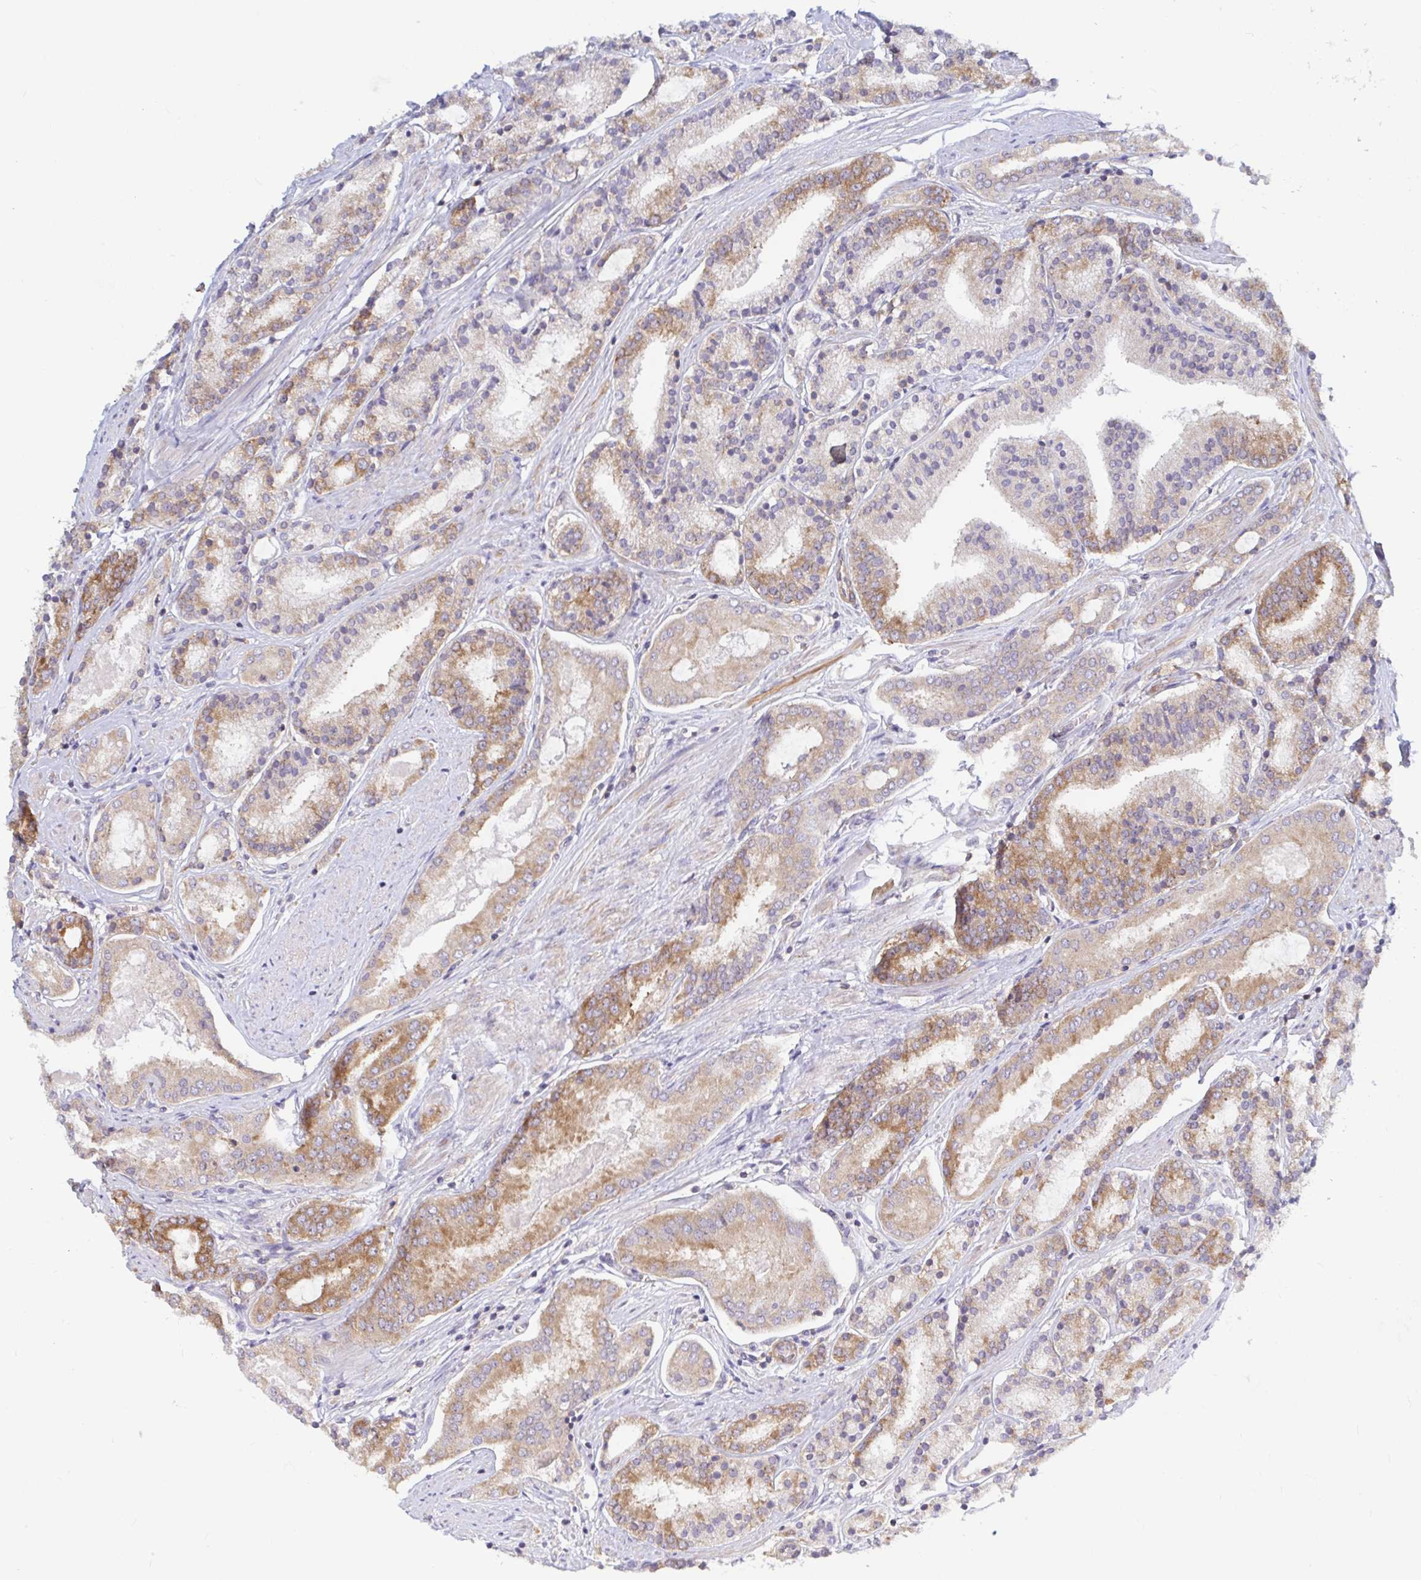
{"staining": {"intensity": "moderate", "quantity": ">75%", "location": "cytoplasmic/membranous"}, "tissue": "prostate cancer", "cell_type": "Tumor cells", "image_type": "cancer", "snomed": [{"axis": "morphology", "description": "Adenocarcinoma, High grade"}, {"axis": "topography", "description": "Prostate"}], "caption": "Immunohistochemistry (IHC) (DAB) staining of prostate adenocarcinoma (high-grade) displays moderate cytoplasmic/membranous protein expression in about >75% of tumor cells.", "gene": "LARP1", "patient": {"sex": "male", "age": 63}}